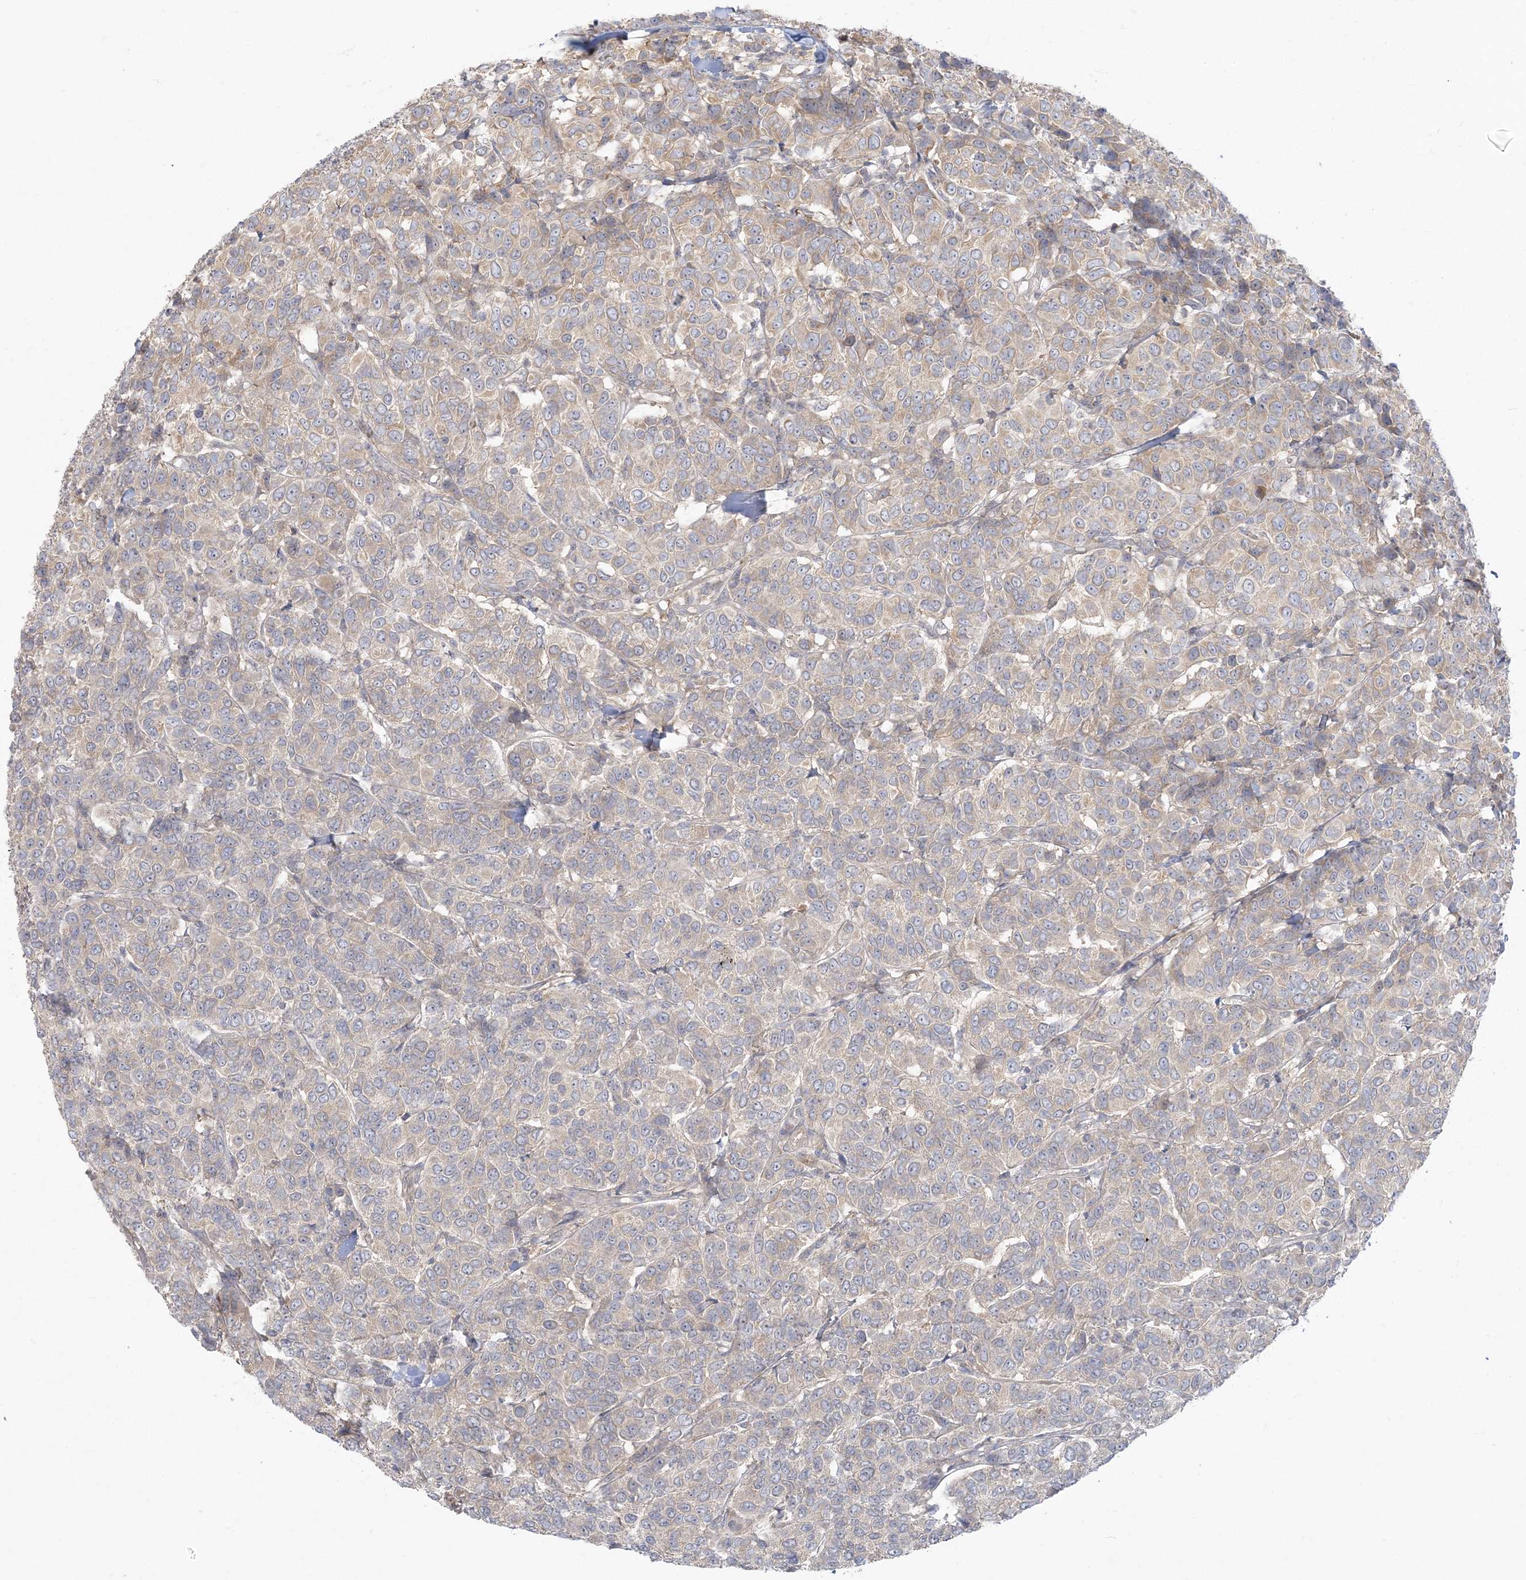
{"staining": {"intensity": "negative", "quantity": "none", "location": "none"}, "tissue": "breast cancer", "cell_type": "Tumor cells", "image_type": "cancer", "snomed": [{"axis": "morphology", "description": "Duct carcinoma"}, {"axis": "topography", "description": "Breast"}], "caption": "Breast cancer (intraductal carcinoma) was stained to show a protein in brown. There is no significant expression in tumor cells.", "gene": "ZC3H6", "patient": {"sex": "female", "age": 55}}